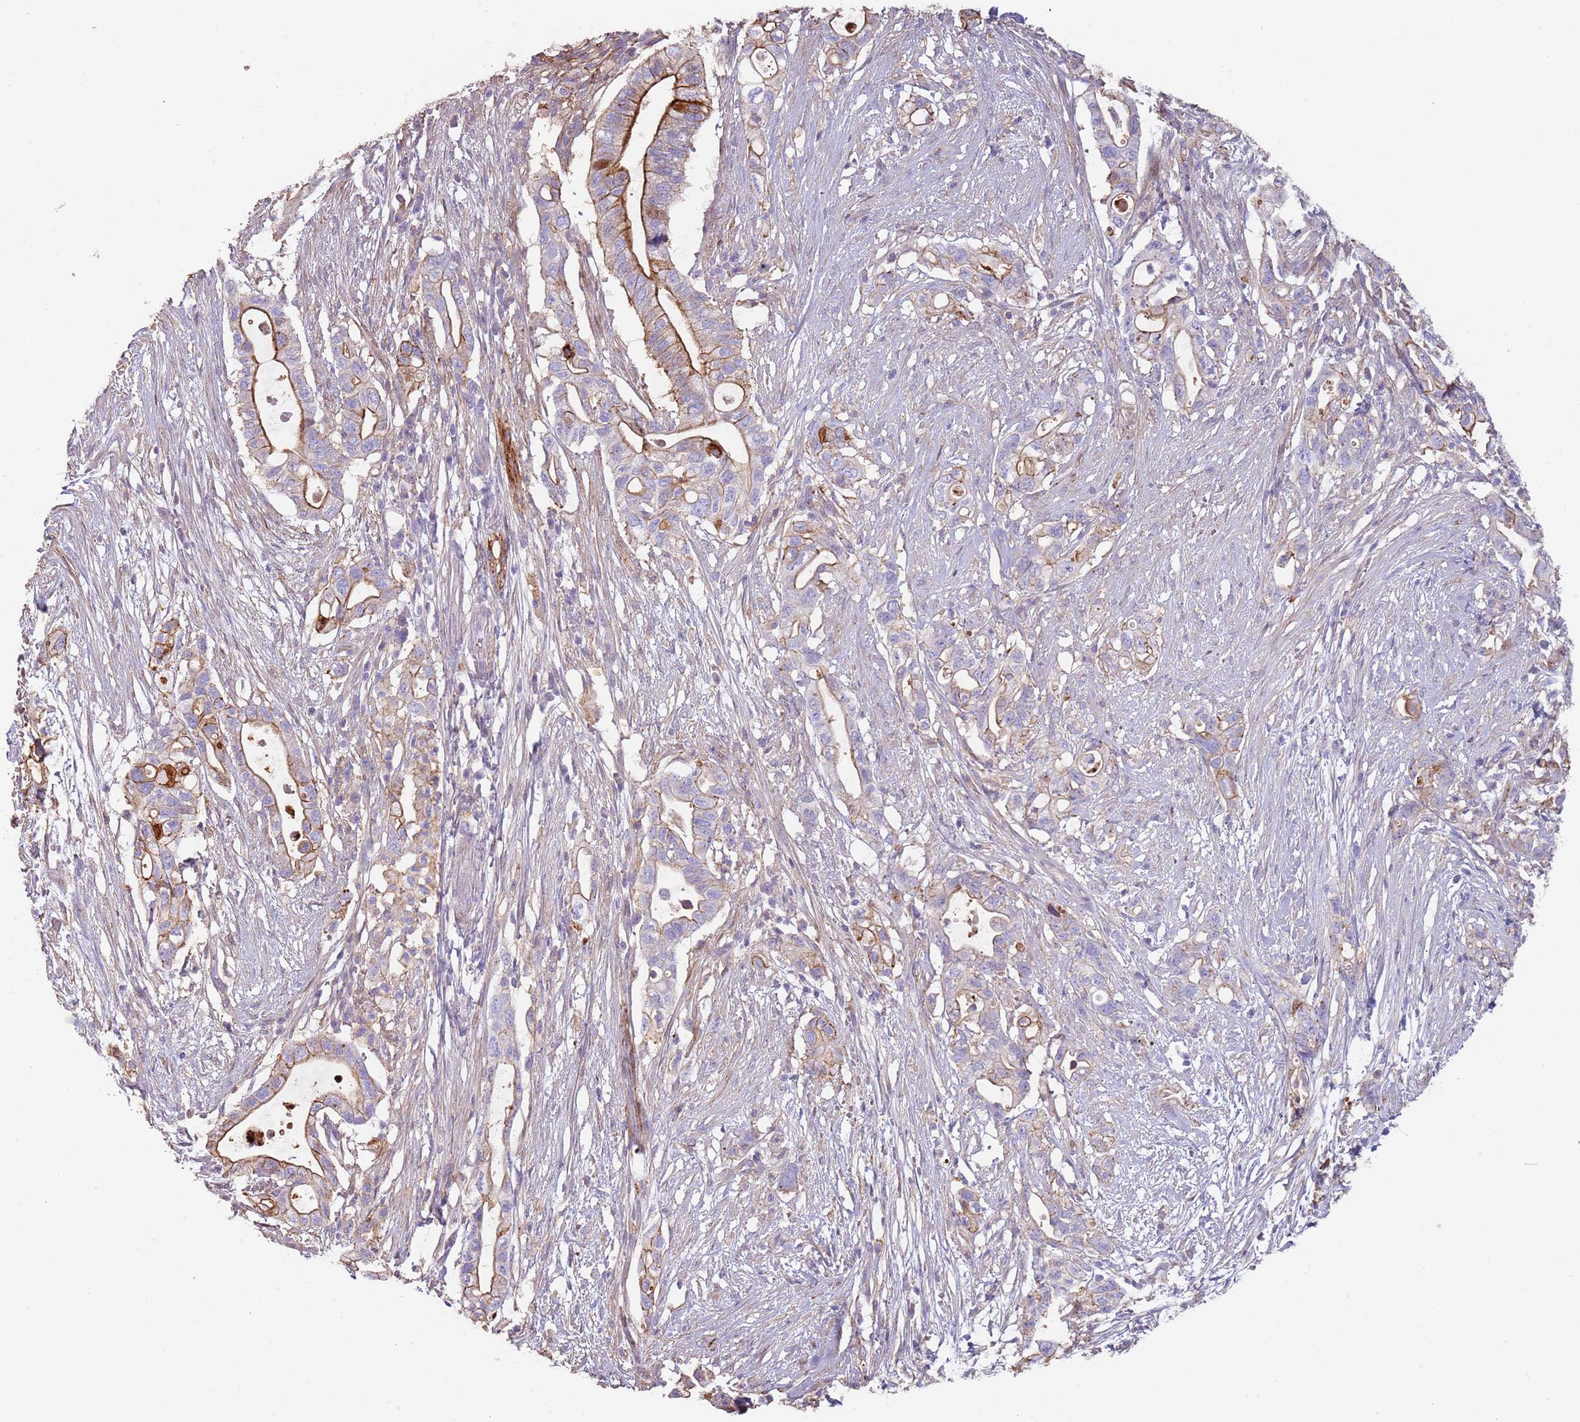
{"staining": {"intensity": "strong", "quantity": "<25%", "location": "cytoplasmic/membranous"}, "tissue": "pancreatic cancer", "cell_type": "Tumor cells", "image_type": "cancer", "snomed": [{"axis": "morphology", "description": "Adenocarcinoma, NOS"}, {"axis": "topography", "description": "Pancreas"}], "caption": "Pancreatic cancer tissue shows strong cytoplasmic/membranous staining in about <25% of tumor cells, visualized by immunohistochemistry. (DAB IHC with brightfield microscopy, high magnification).", "gene": "NBPF3", "patient": {"sex": "female", "age": 72}}